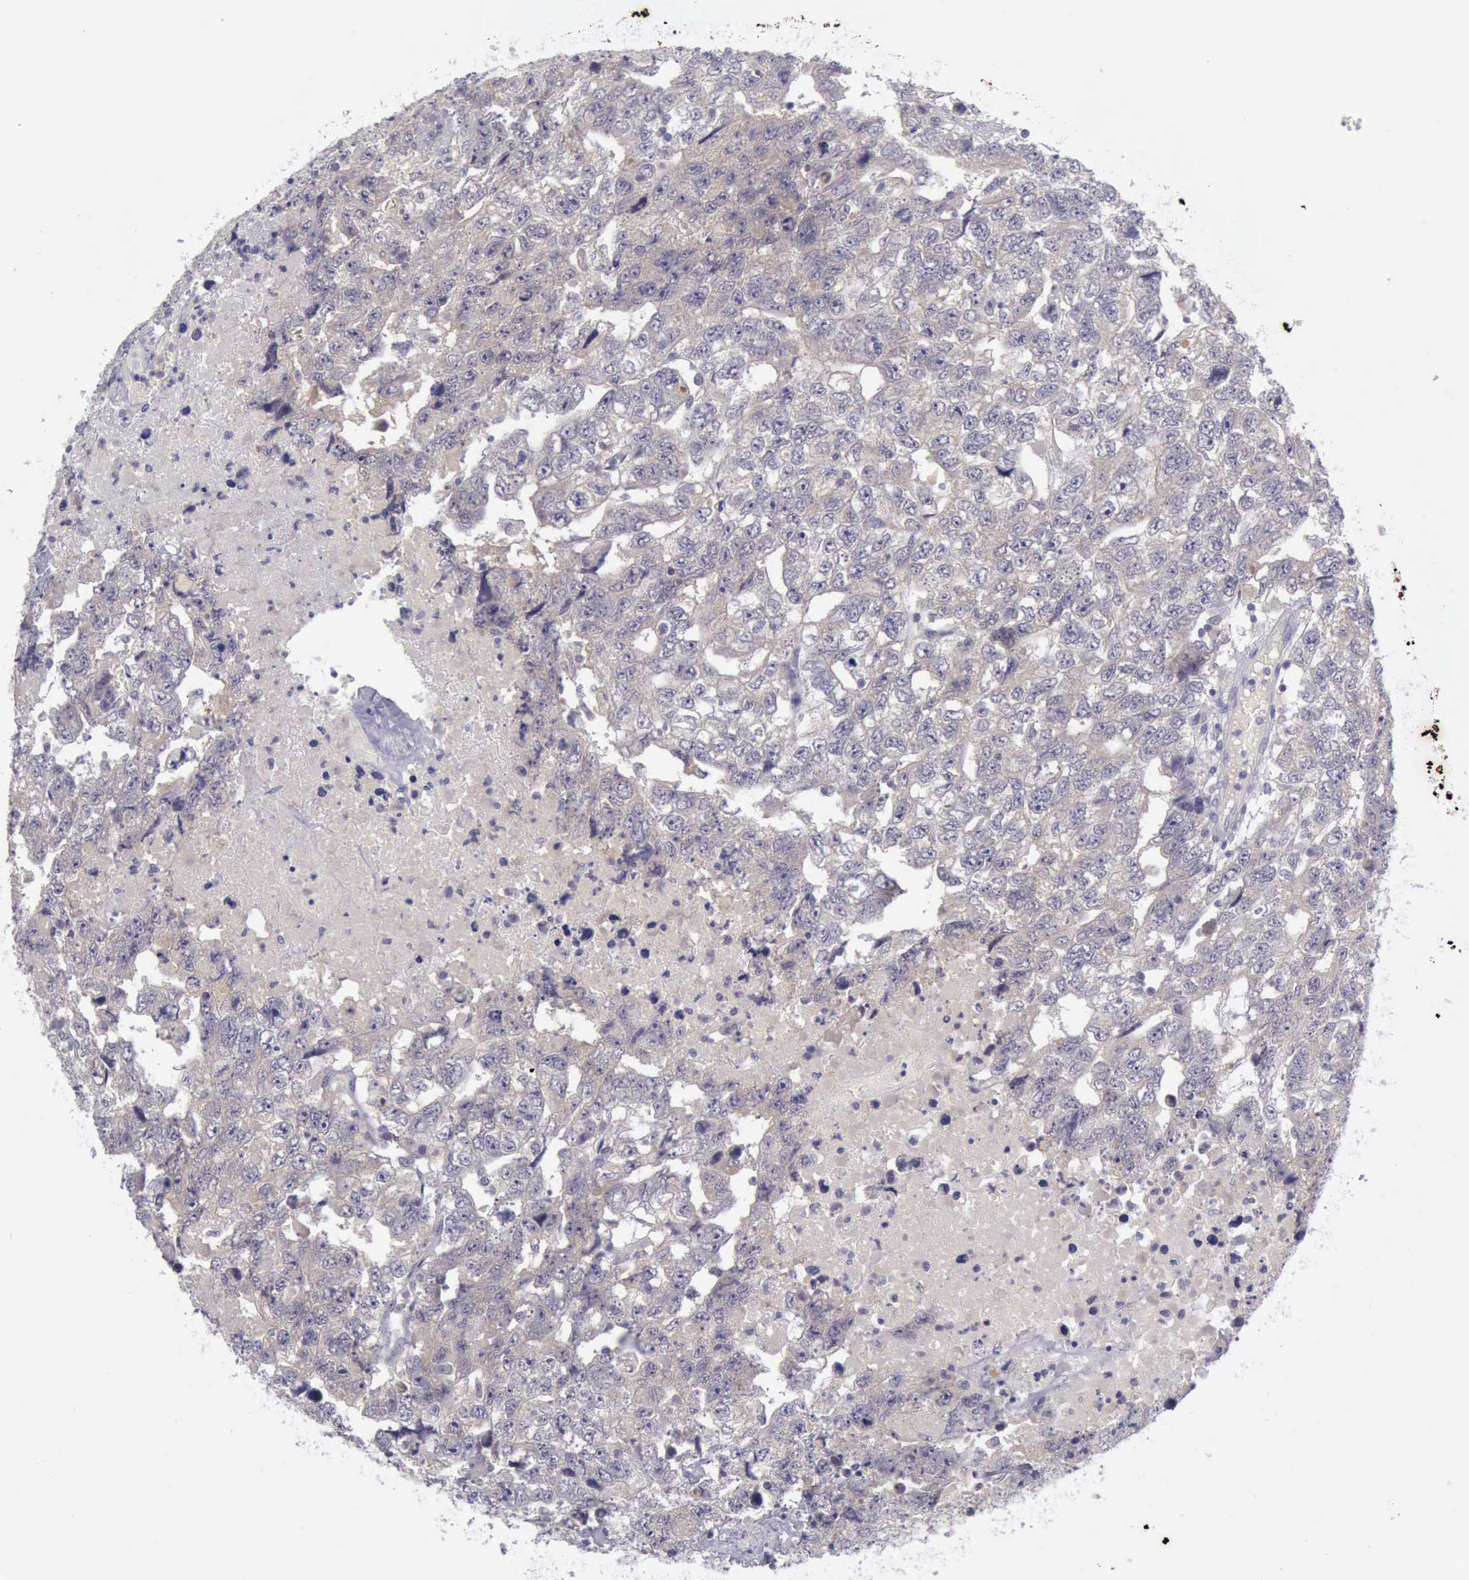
{"staining": {"intensity": "negative", "quantity": "none", "location": "none"}, "tissue": "testis cancer", "cell_type": "Tumor cells", "image_type": "cancer", "snomed": [{"axis": "morphology", "description": "Carcinoma, Embryonal, NOS"}, {"axis": "topography", "description": "Testis"}], "caption": "Photomicrograph shows no significant protein expression in tumor cells of testis cancer (embryonal carcinoma).", "gene": "ARNT2", "patient": {"sex": "male", "age": 36}}